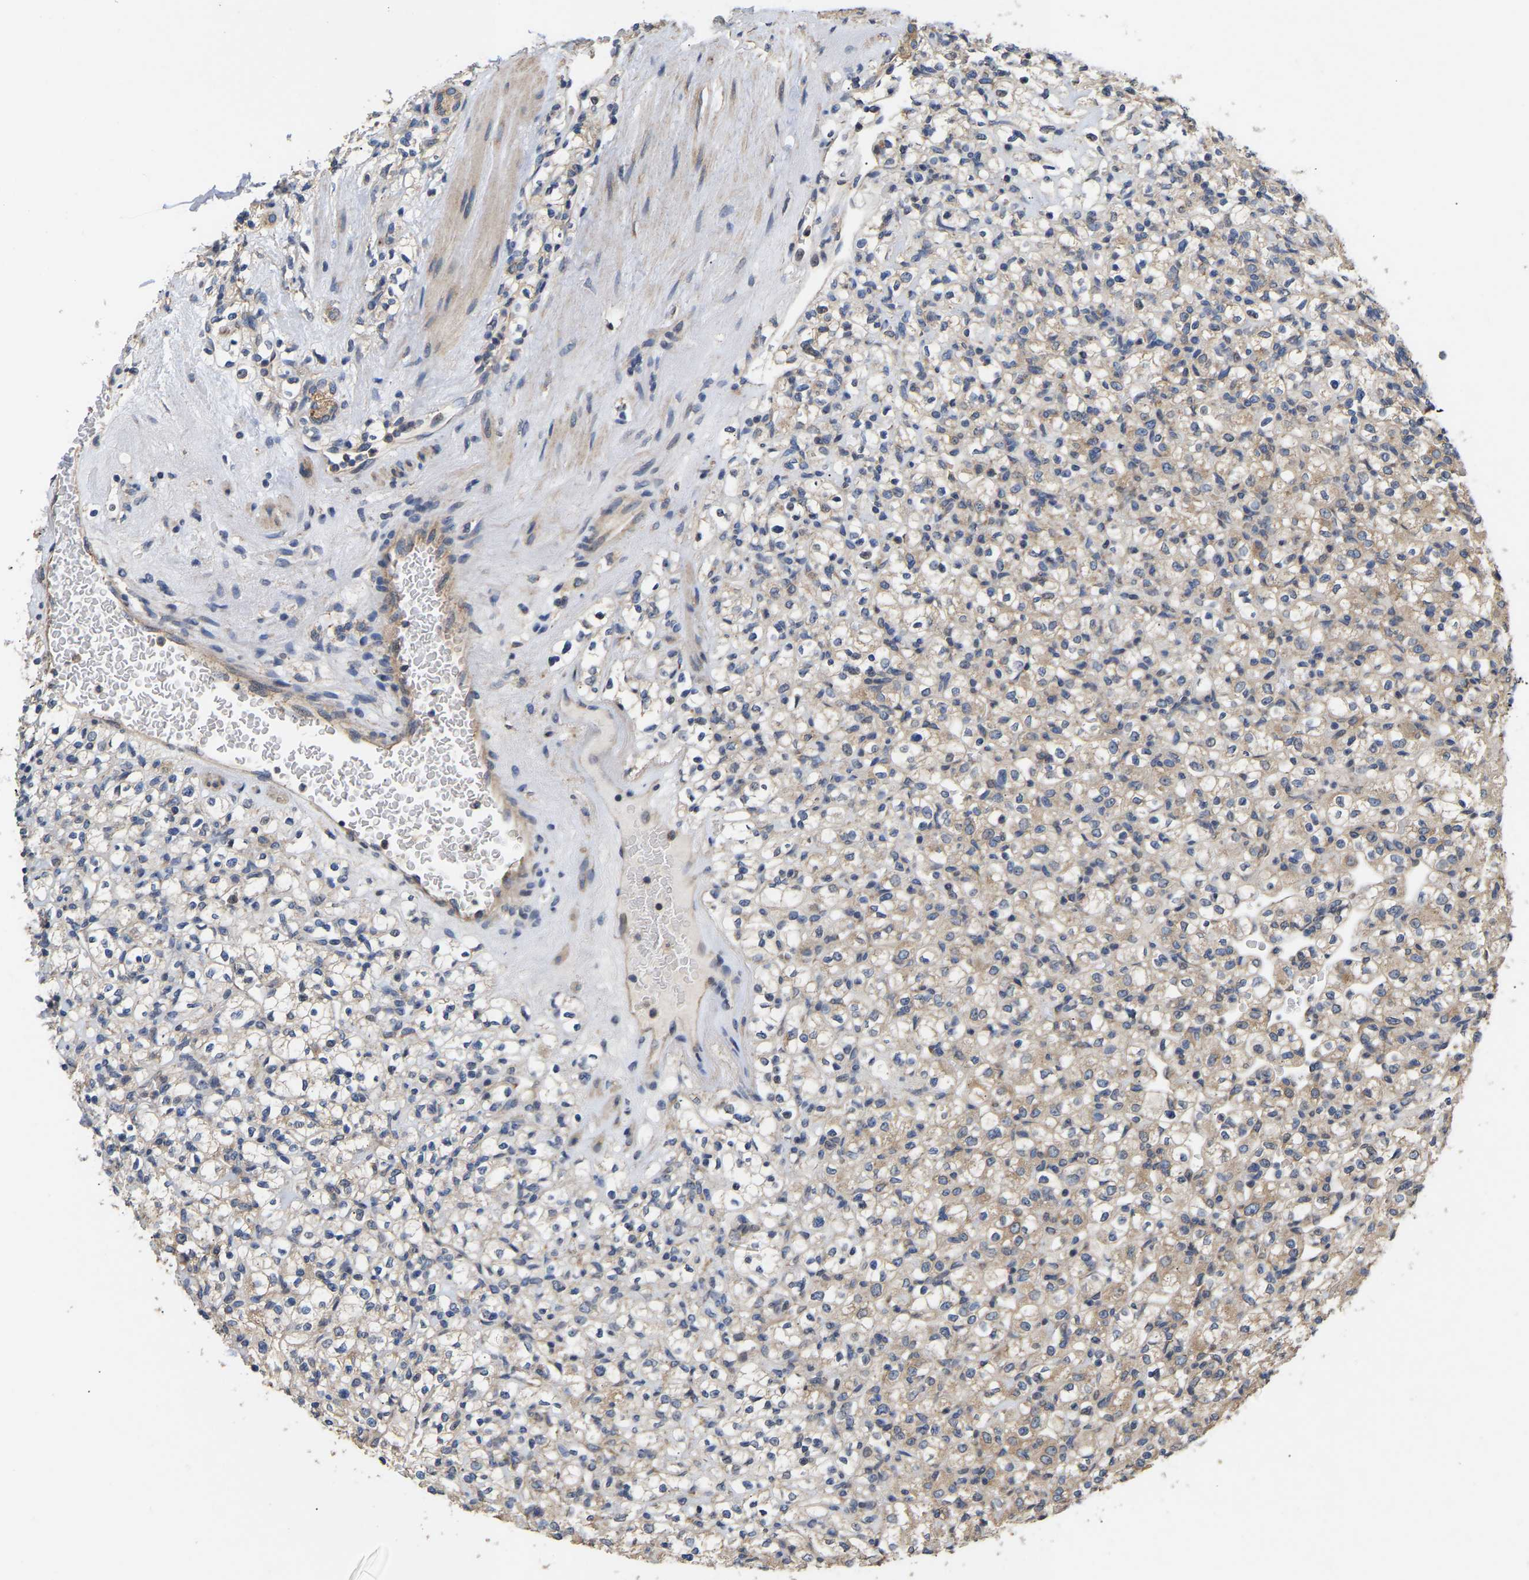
{"staining": {"intensity": "weak", "quantity": "<25%", "location": "cytoplasmic/membranous"}, "tissue": "renal cancer", "cell_type": "Tumor cells", "image_type": "cancer", "snomed": [{"axis": "morphology", "description": "Normal tissue, NOS"}, {"axis": "morphology", "description": "Adenocarcinoma, NOS"}, {"axis": "topography", "description": "Kidney"}], "caption": "High power microscopy photomicrograph of an IHC image of renal adenocarcinoma, revealing no significant positivity in tumor cells.", "gene": "AIMP2", "patient": {"sex": "female", "age": 72}}